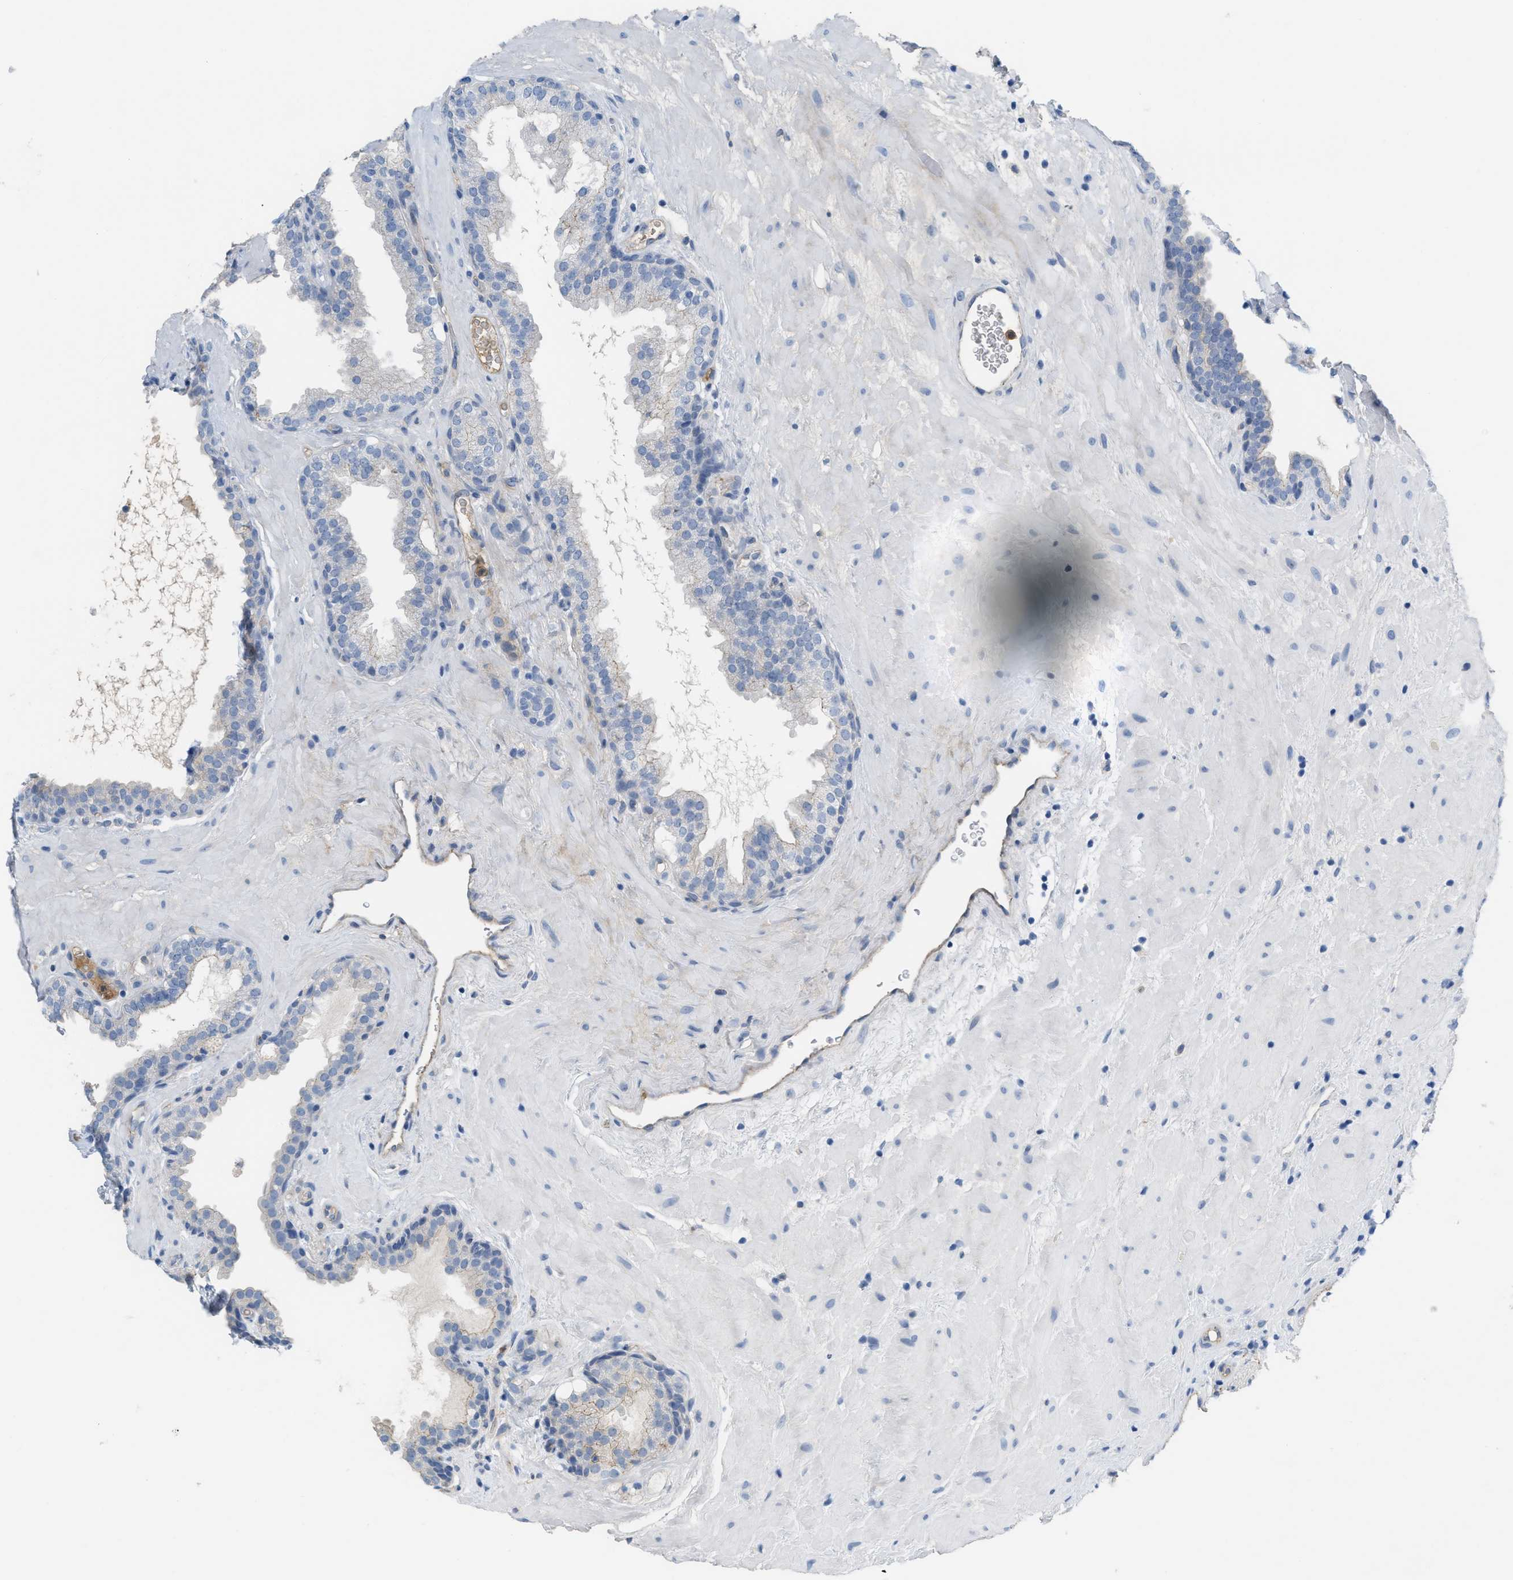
{"staining": {"intensity": "negative", "quantity": "none", "location": "none"}, "tissue": "prostate", "cell_type": "Glandular cells", "image_type": "normal", "snomed": [{"axis": "morphology", "description": "Normal tissue, NOS"}, {"axis": "topography", "description": "Prostate"}], "caption": "Immunohistochemistry (IHC) photomicrograph of normal prostate: human prostate stained with DAB displays no significant protein expression in glandular cells.", "gene": "CRB3", "patient": {"sex": "male", "age": 51}}